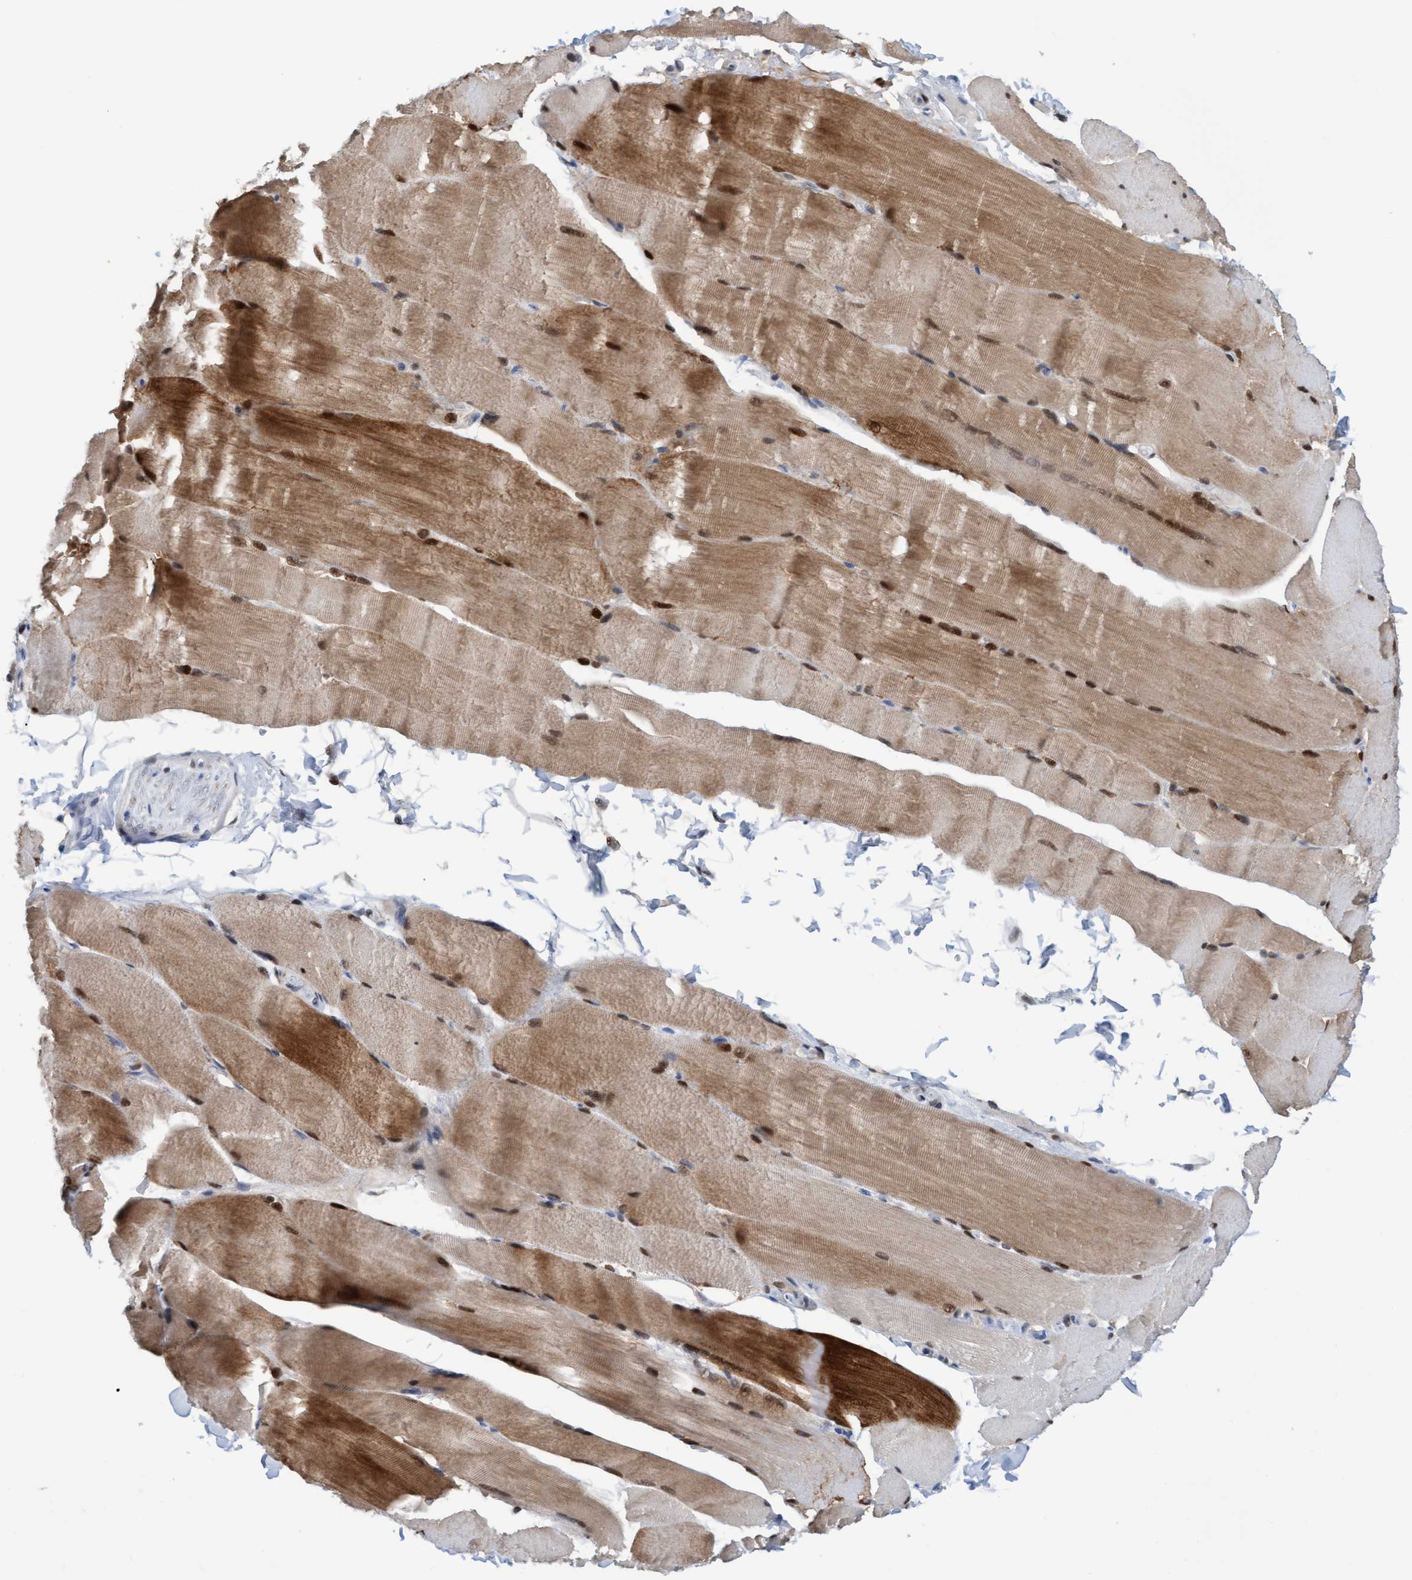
{"staining": {"intensity": "moderate", "quantity": ">75%", "location": "cytoplasmic/membranous,nuclear"}, "tissue": "skeletal muscle", "cell_type": "Myocytes", "image_type": "normal", "snomed": [{"axis": "morphology", "description": "Normal tissue, NOS"}, {"axis": "topography", "description": "Skin"}, {"axis": "topography", "description": "Skeletal muscle"}], "caption": "Normal skeletal muscle was stained to show a protein in brown. There is medium levels of moderate cytoplasmic/membranous,nuclear expression in about >75% of myocytes. (Stains: DAB in brown, nuclei in blue, Microscopy: brightfield microscopy at high magnification).", "gene": "PINX1", "patient": {"sex": "male", "age": 83}}